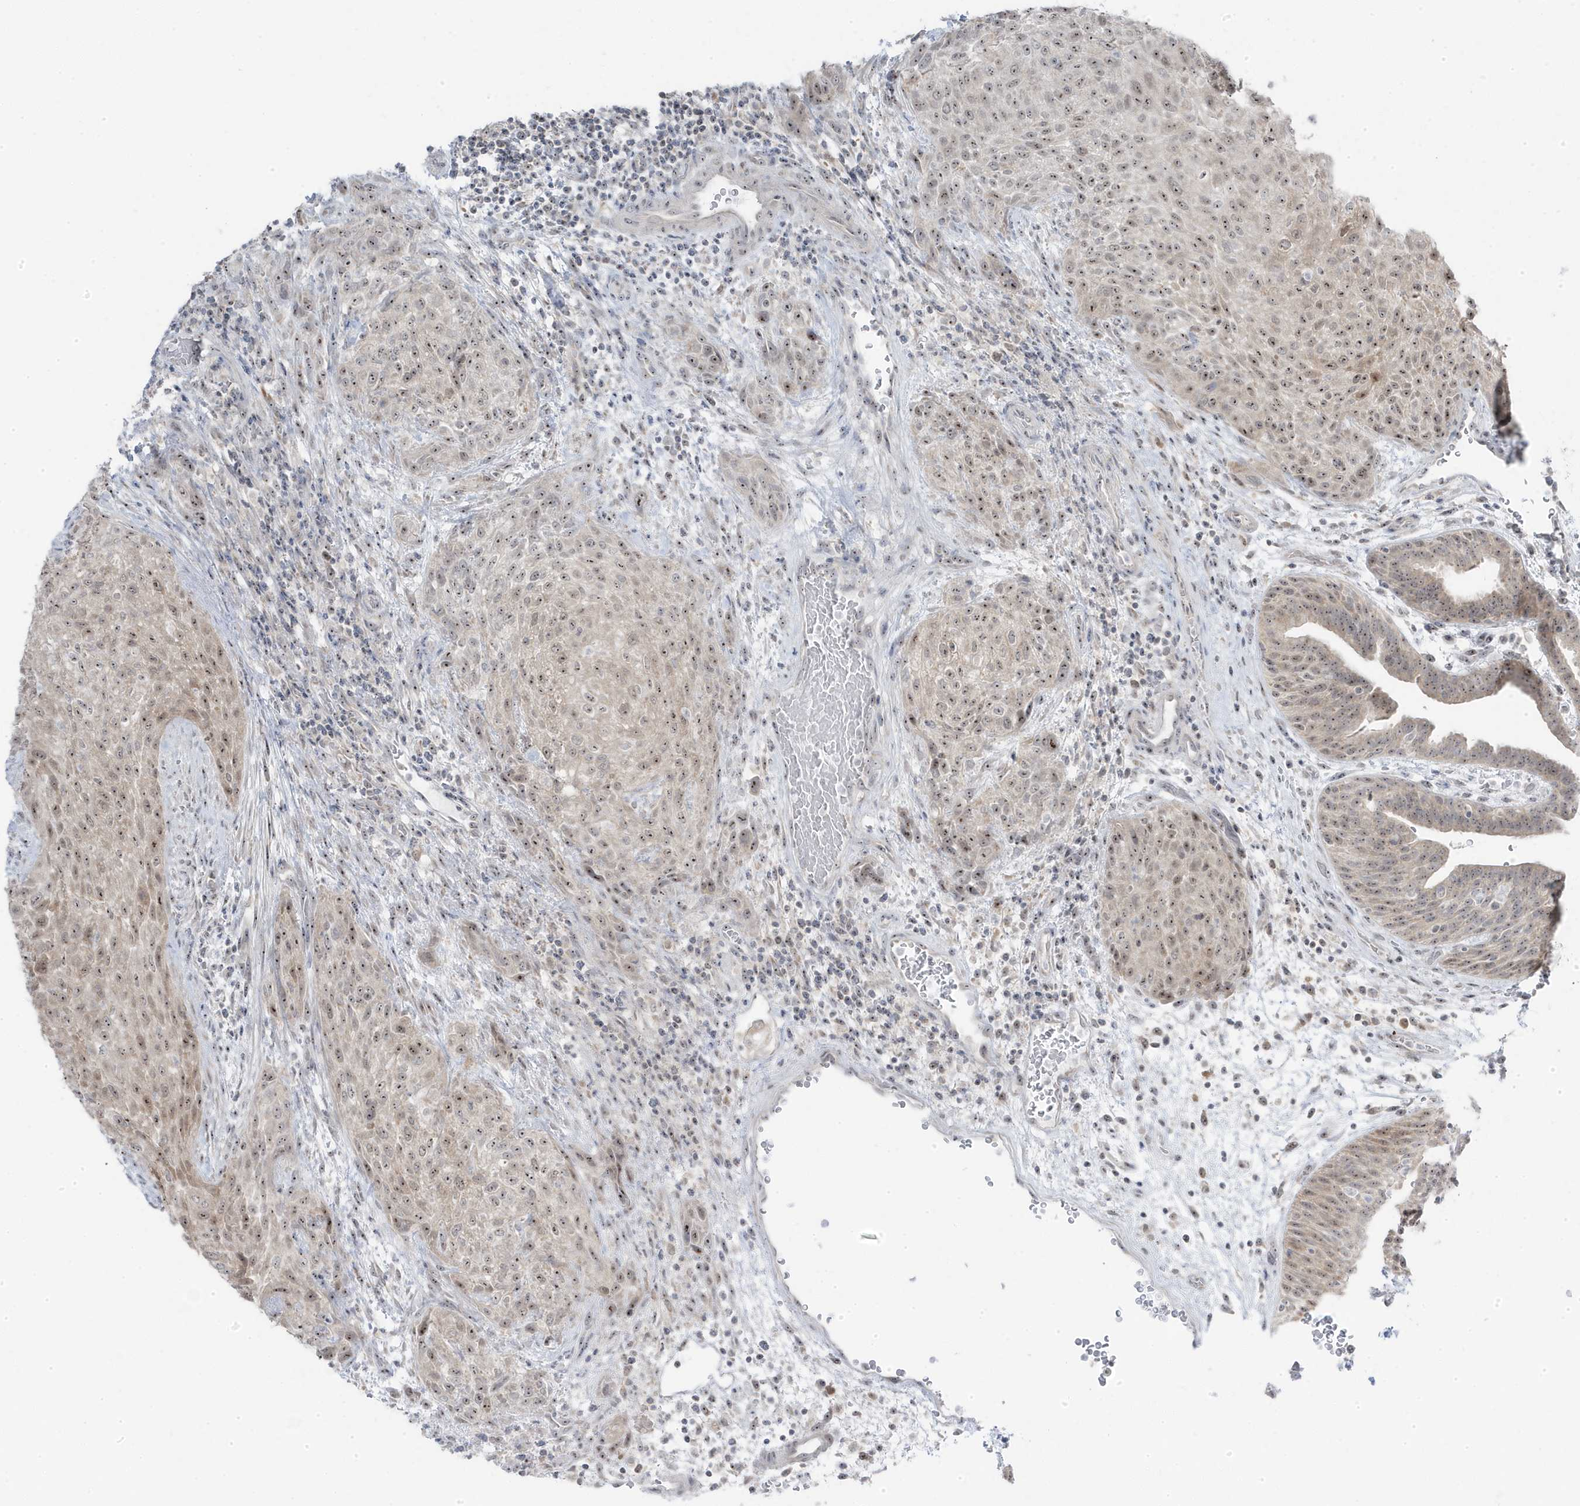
{"staining": {"intensity": "moderate", "quantity": ">75%", "location": "nuclear"}, "tissue": "urothelial cancer", "cell_type": "Tumor cells", "image_type": "cancer", "snomed": [{"axis": "morphology", "description": "Urothelial carcinoma, High grade"}, {"axis": "topography", "description": "Urinary bladder"}], "caption": "Protein analysis of urothelial cancer tissue reveals moderate nuclear positivity in about >75% of tumor cells.", "gene": "TSEN15", "patient": {"sex": "male", "age": 35}}